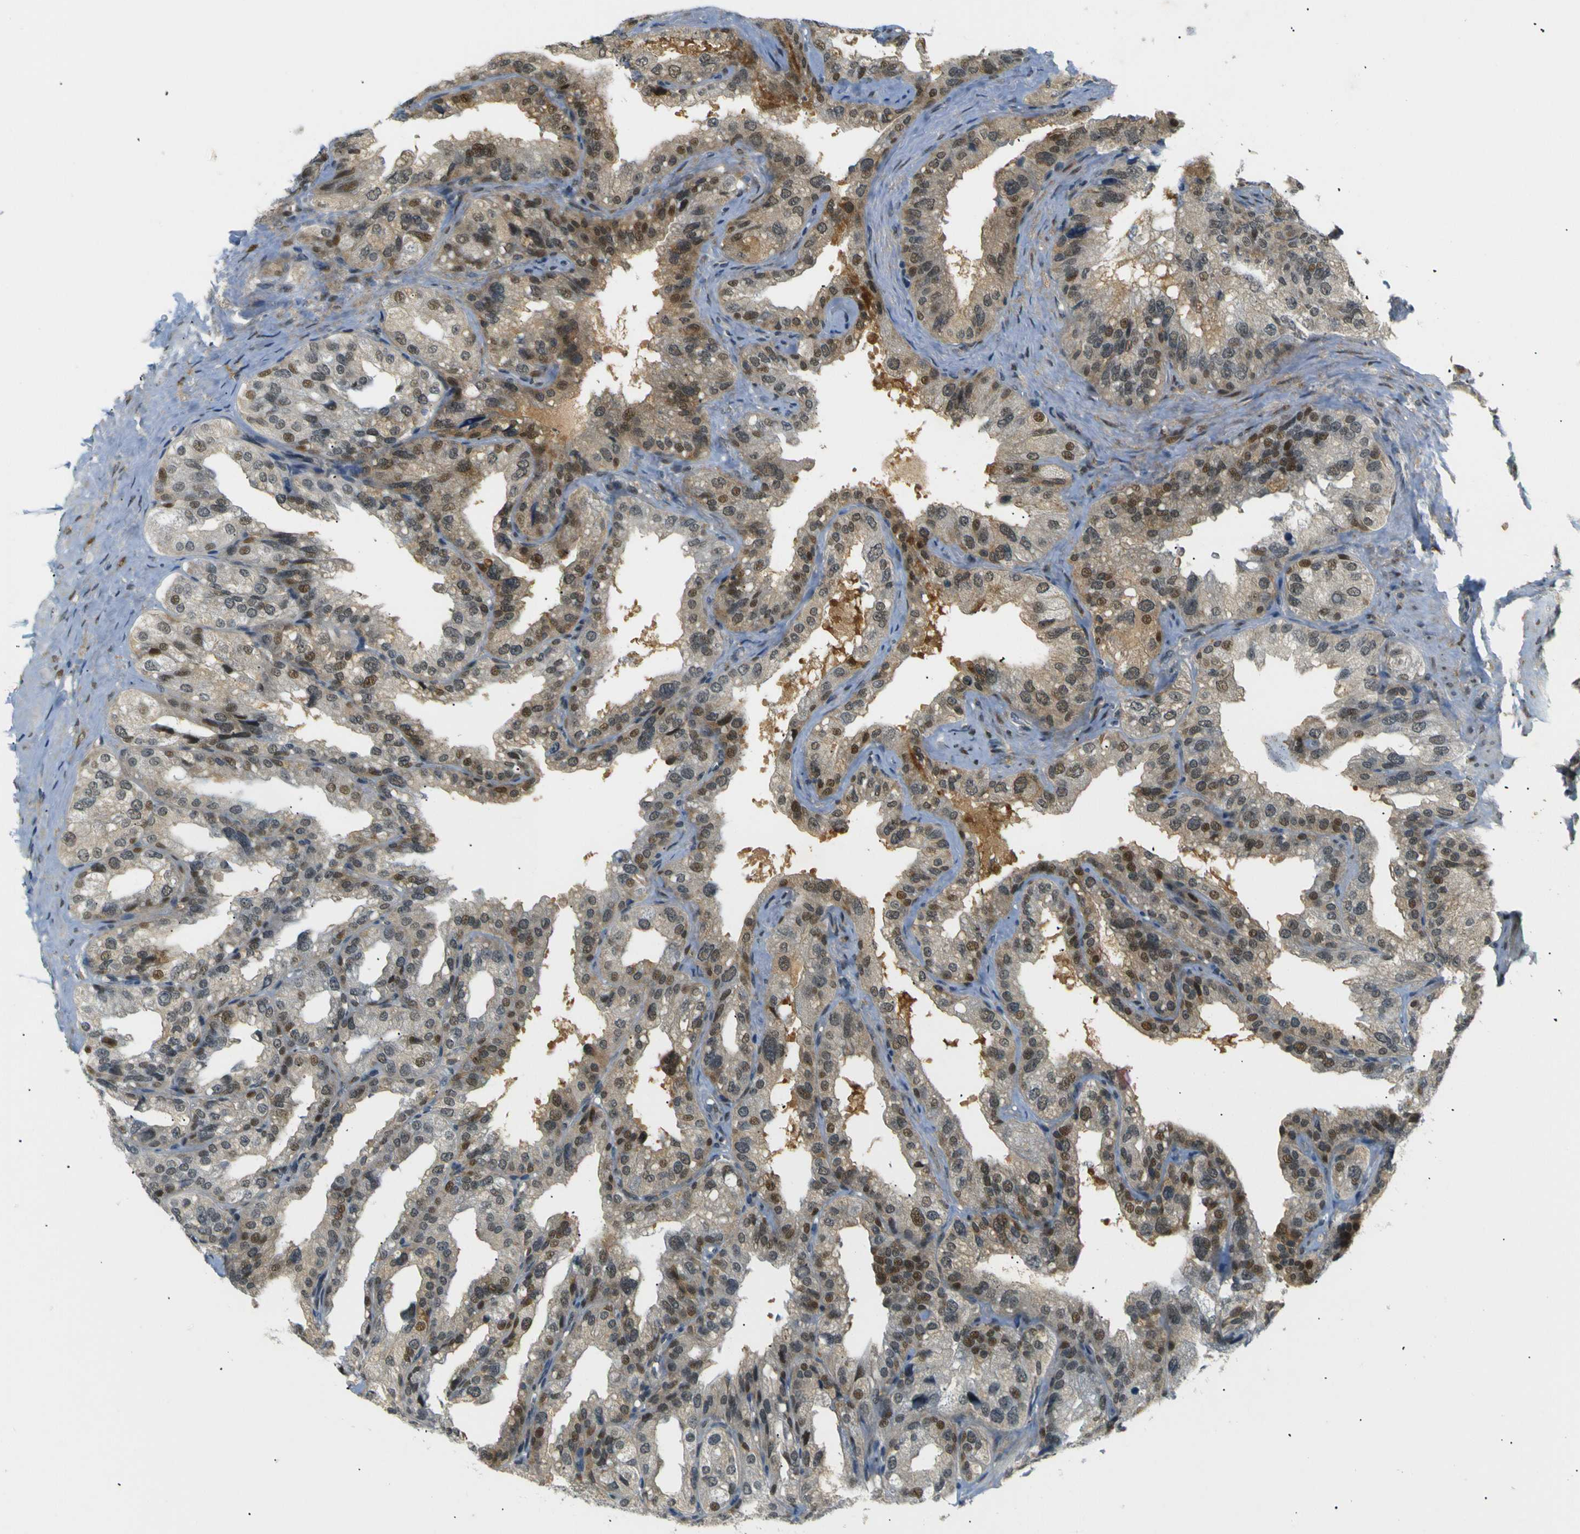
{"staining": {"intensity": "moderate", "quantity": "25%-75%", "location": "cytoplasmic/membranous,nuclear"}, "tissue": "seminal vesicle", "cell_type": "Glandular cells", "image_type": "normal", "snomed": [{"axis": "morphology", "description": "Normal tissue, NOS"}, {"axis": "topography", "description": "Seminal veicle"}], "caption": "Protein analysis of benign seminal vesicle displays moderate cytoplasmic/membranous,nuclear staining in about 25%-75% of glandular cells. (Stains: DAB (3,3'-diaminobenzidine) in brown, nuclei in blue, Microscopy: brightfield microscopy at high magnification).", "gene": "SKP1", "patient": {"sex": "male", "age": 68}}